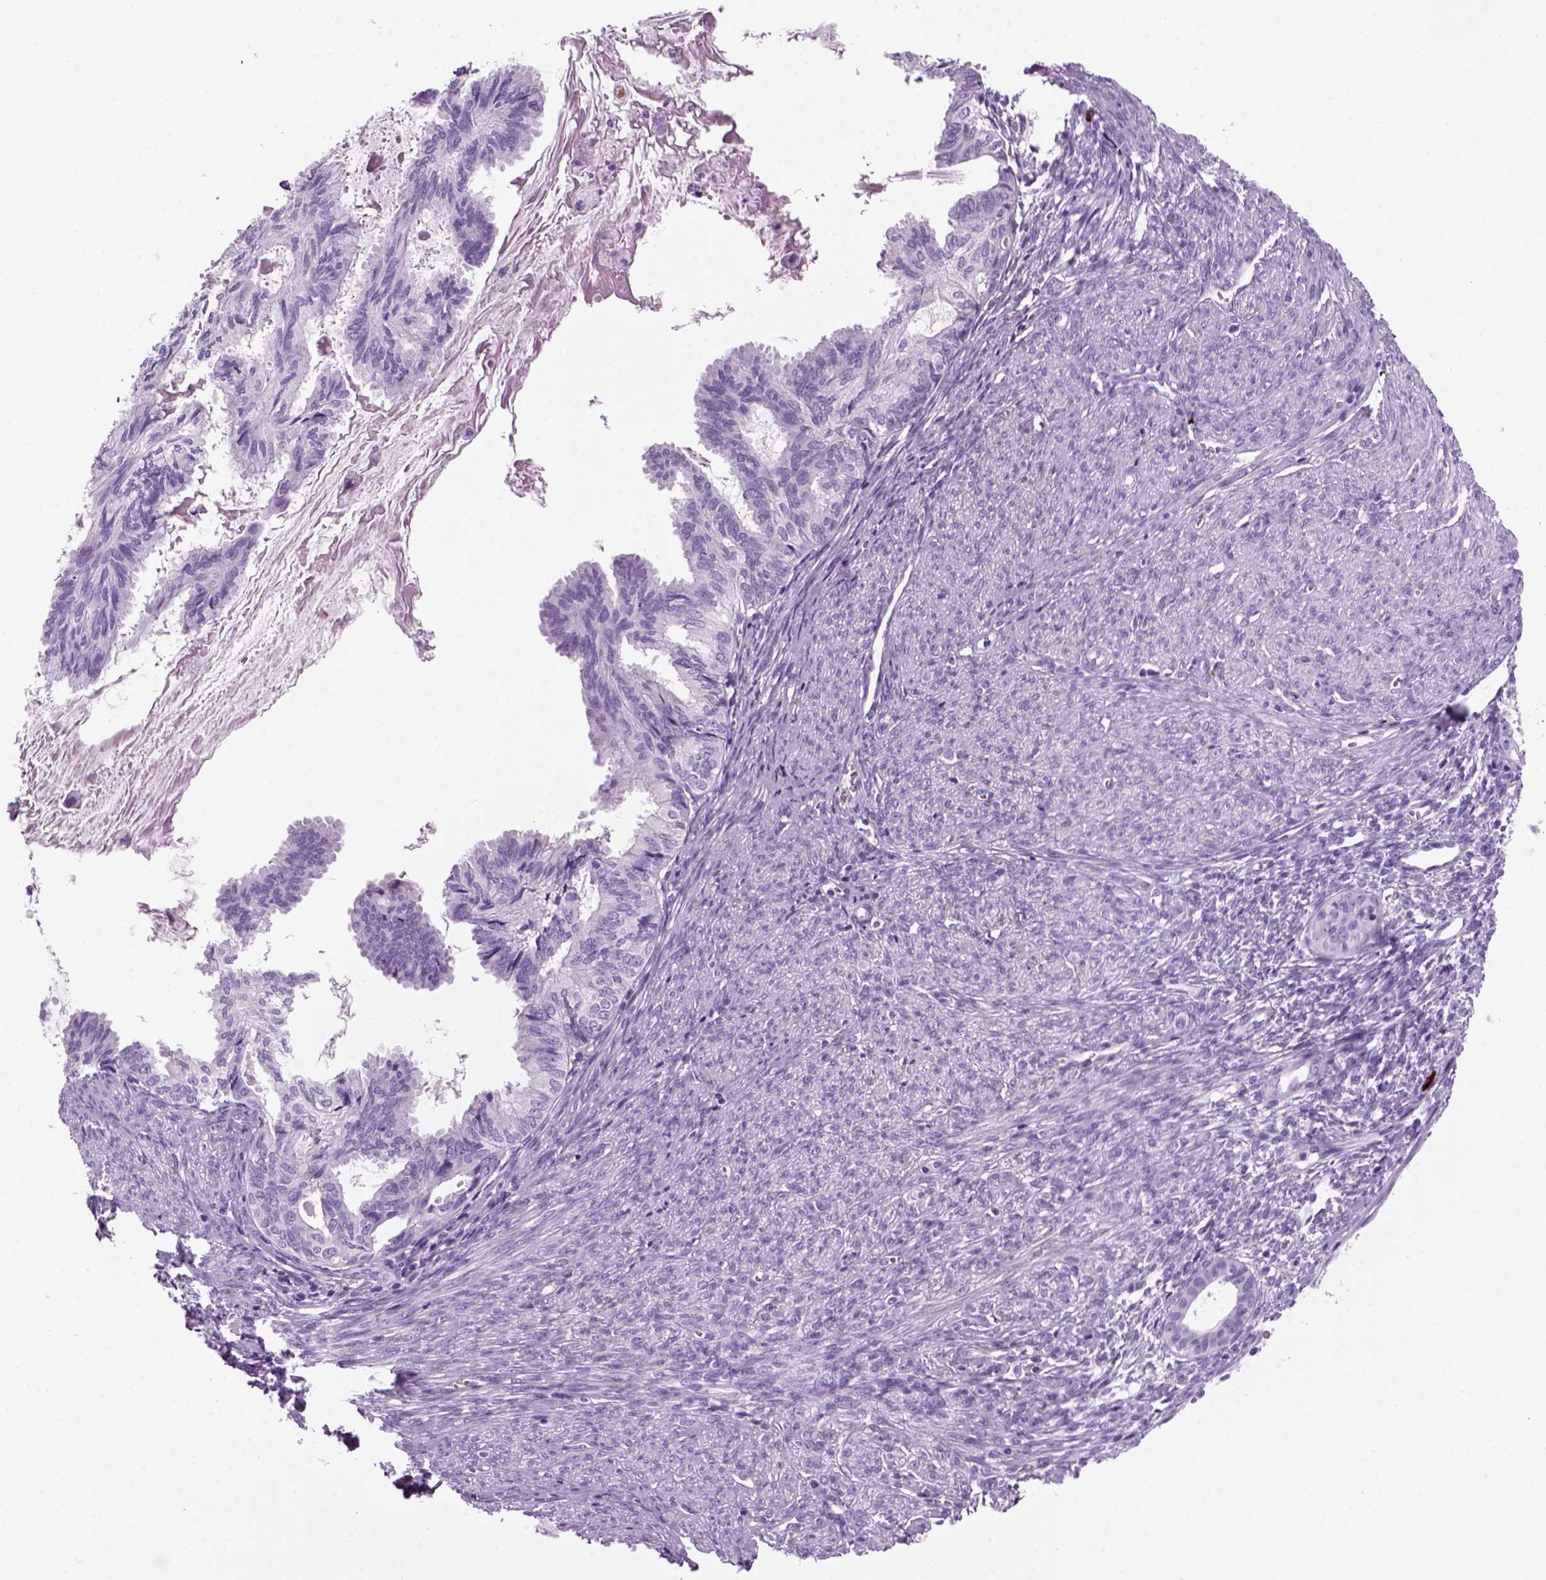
{"staining": {"intensity": "negative", "quantity": "none", "location": "none"}, "tissue": "endometrial cancer", "cell_type": "Tumor cells", "image_type": "cancer", "snomed": [{"axis": "morphology", "description": "Adenocarcinoma, NOS"}, {"axis": "topography", "description": "Endometrium"}], "caption": "There is no significant staining in tumor cells of adenocarcinoma (endometrial).", "gene": "MZB1", "patient": {"sex": "female", "age": 86}}